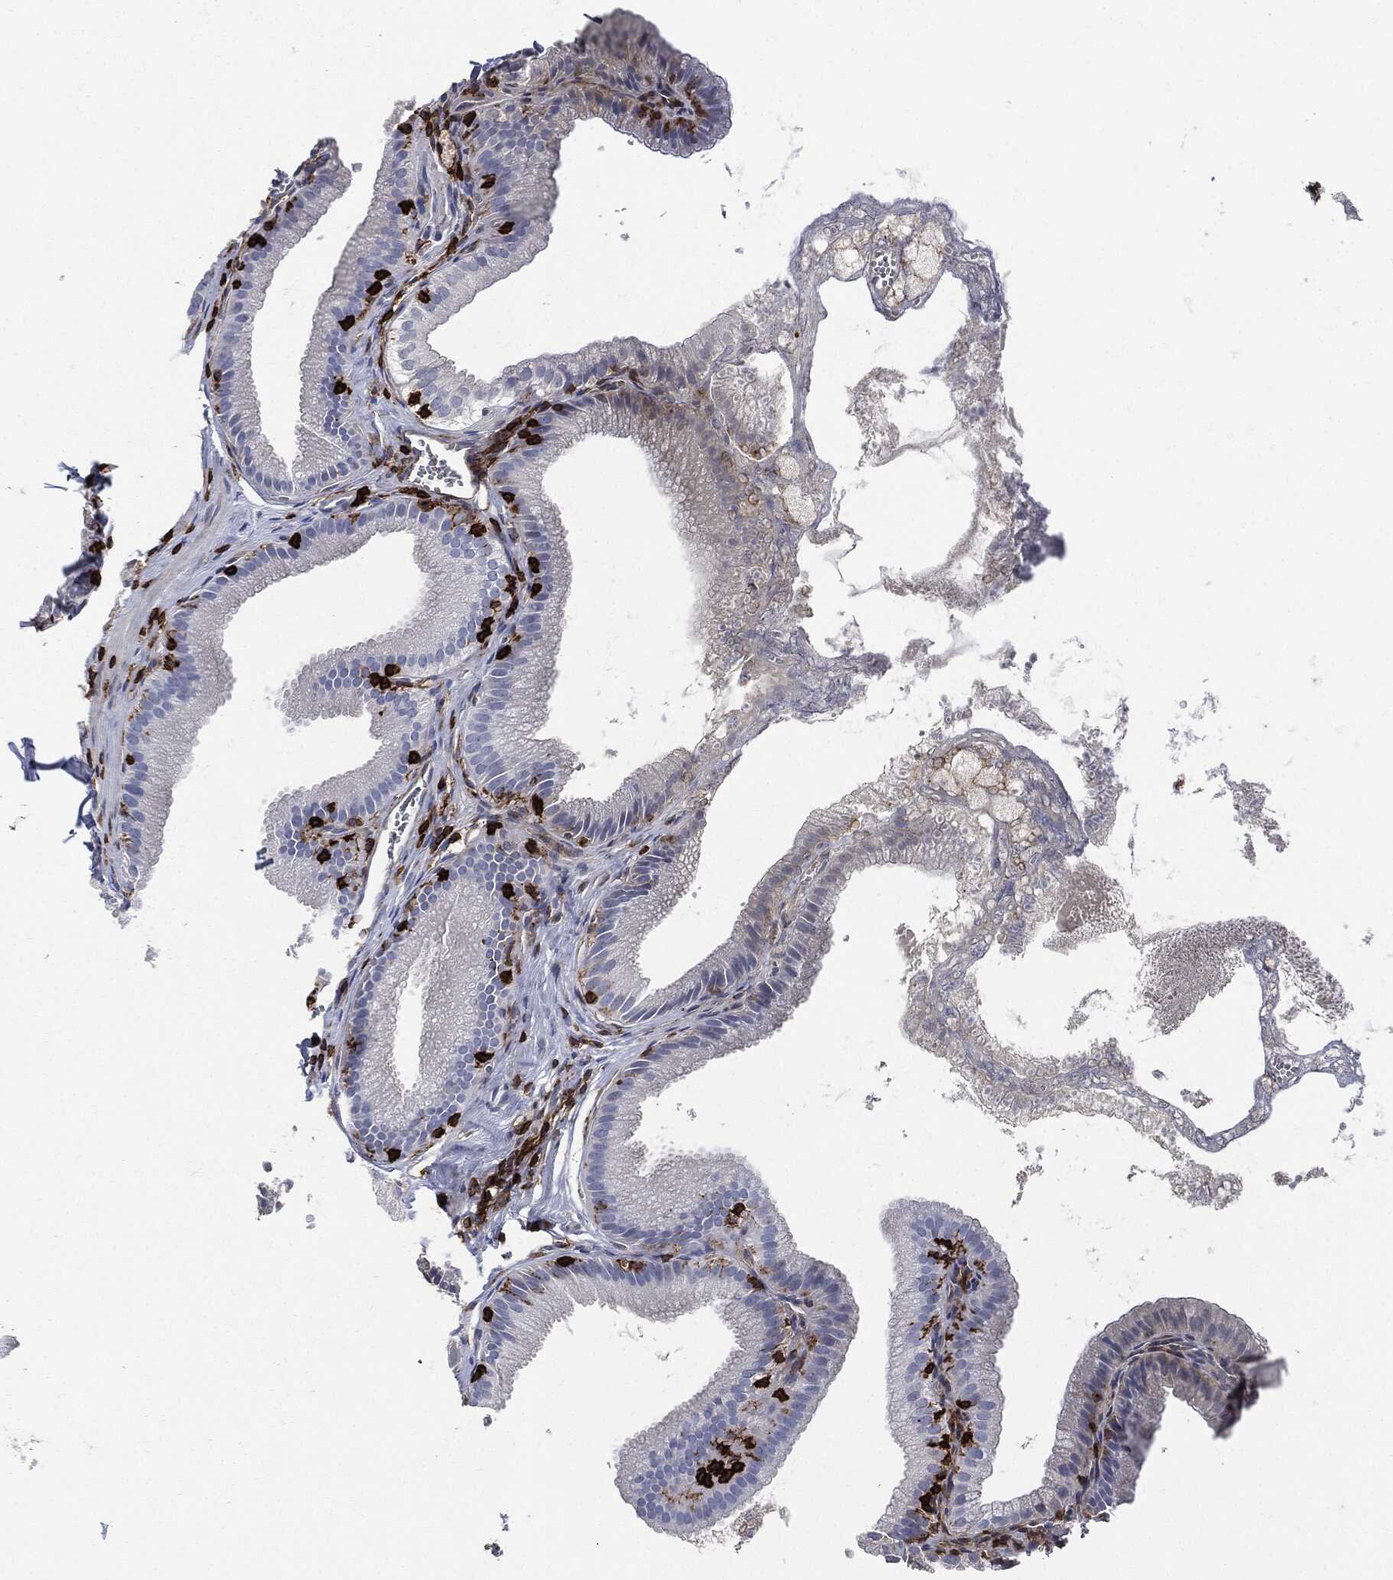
{"staining": {"intensity": "negative", "quantity": "none", "location": "none"}, "tissue": "gallbladder", "cell_type": "Glandular cells", "image_type": "normal", "snomed": [{"axis": "morphology", "description": "Normal tissue, NOS"}, {"axis": "topography", "description": "Gallbladder"}], "caption": "This is a histopathology image of IHC staining of unremarkable gallbladder, which shows no positivity in glandular cells. (DAB (3,3'-diaminobenzidine) IHC with hematoxylin counter stain).", "gene": "PTPRC", "patient": {"sex": "male", "age": 38}}